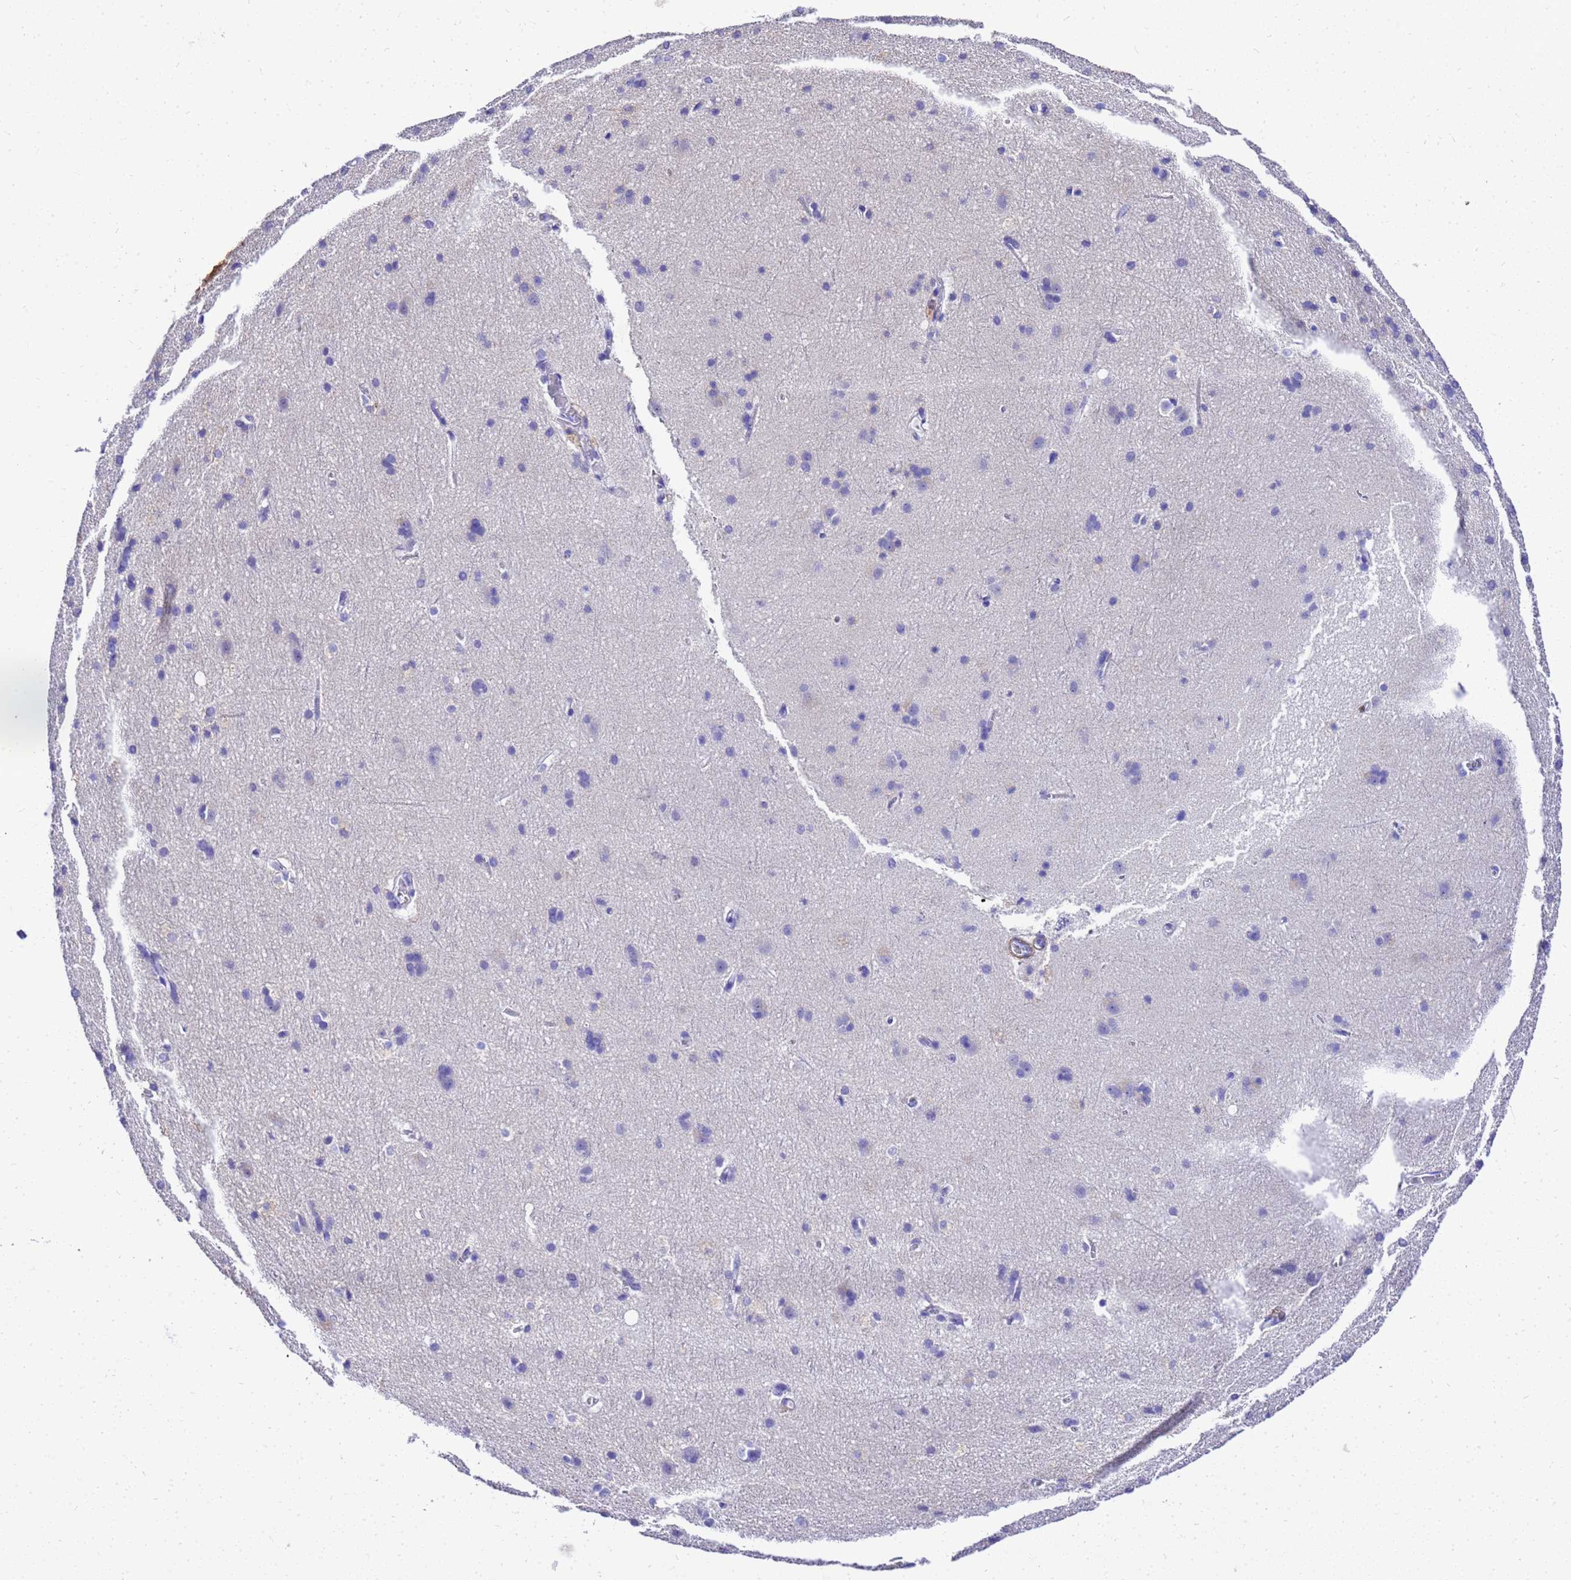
{"staining": {"intensity": "negative", "quantity": "none", "location": "none"}, "tissue": "cerebral cortex", "cell_type": "Endothelial cells", "image_type": "normal", "snomed": [{"axis": "morphology", "description": "Normal tissue, NOS"}, {"axis": "topography", "description": "Cerebral cortex"}], "caption": "IHC of normal cerebral cortex reveals no staining in endothelial cells.", "gene": "HSPB6", "patient": {"sex": "male", "age": 54}}